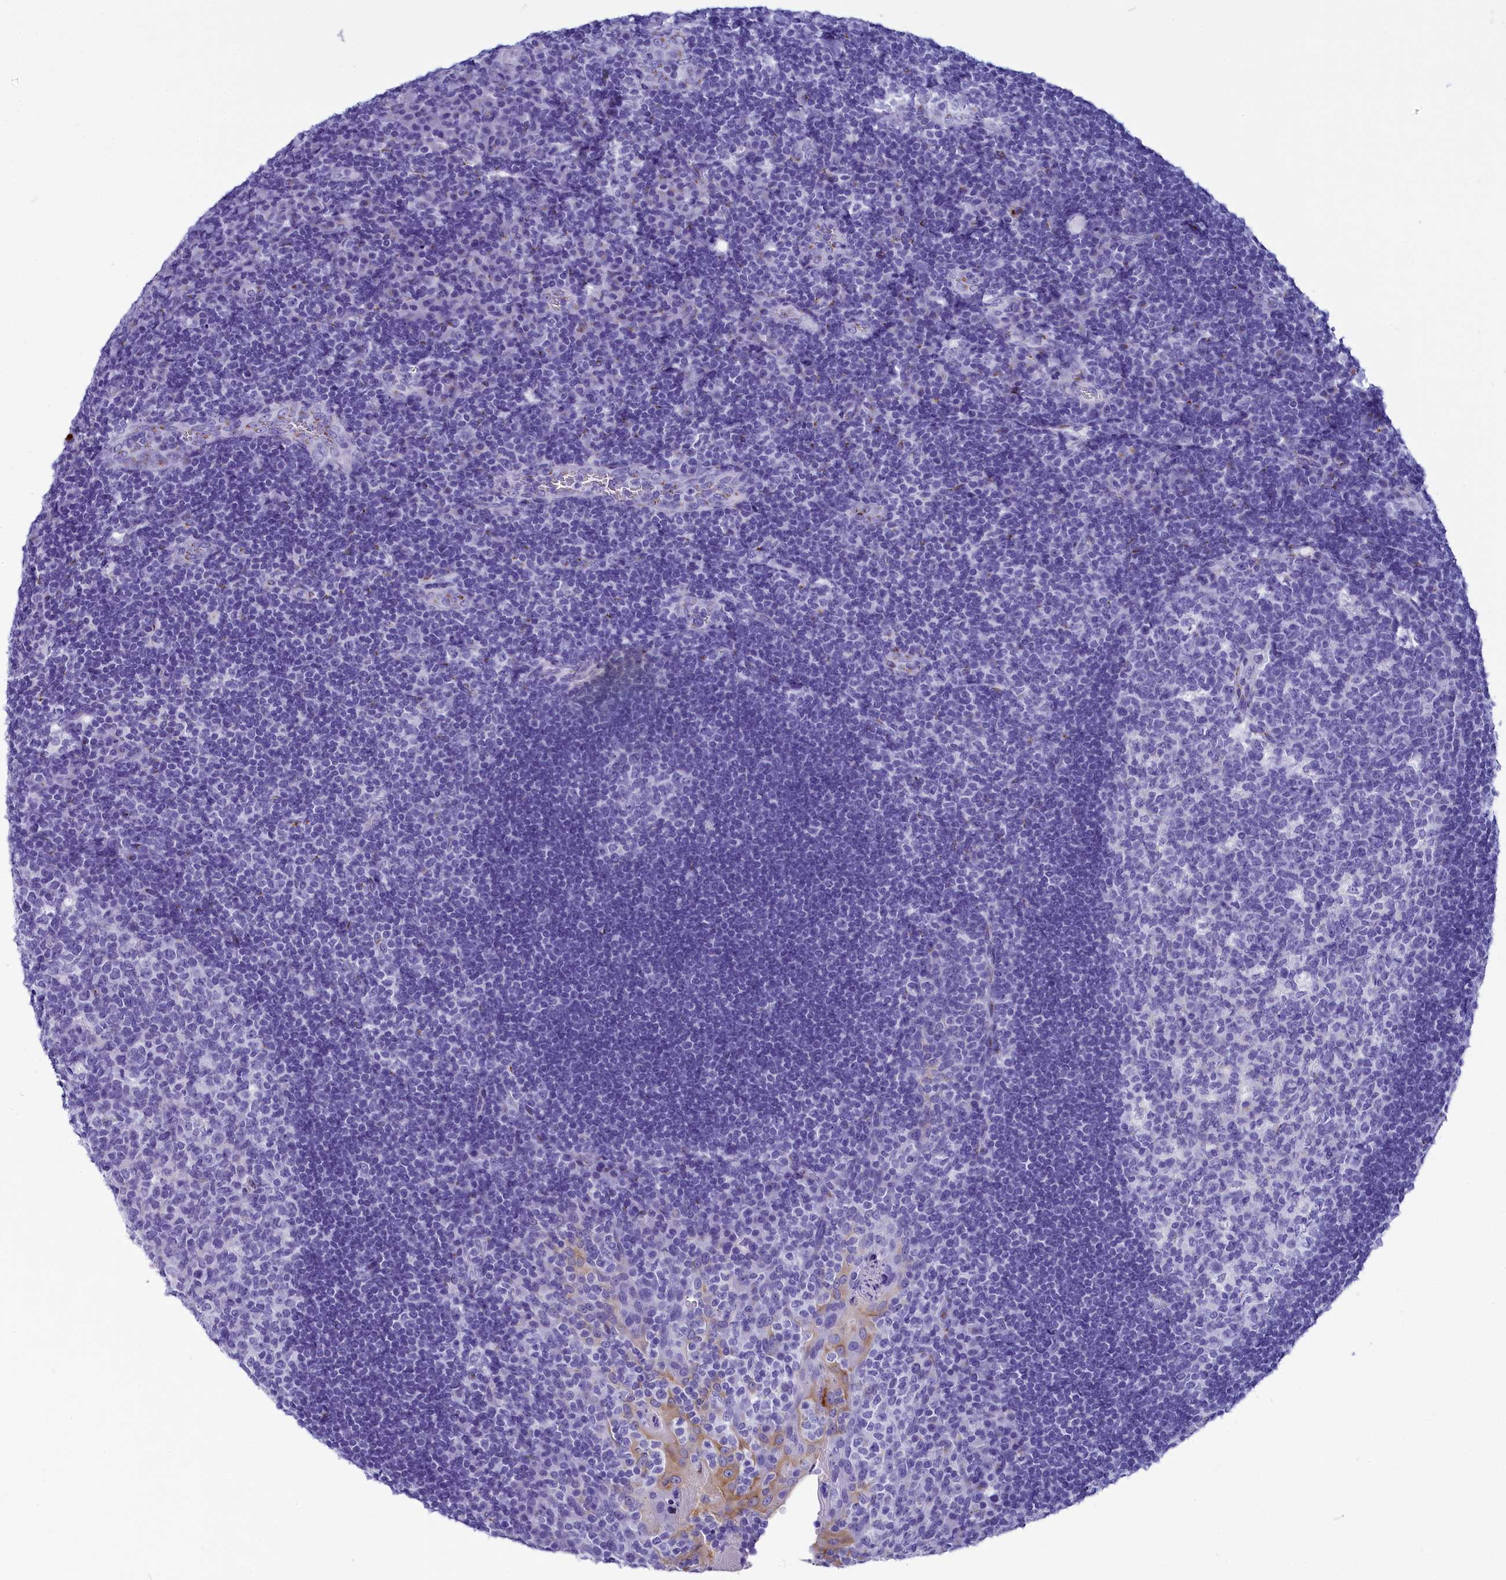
{"staining": {"intensity": "negative", "quantity": "none", "location": "none"}, "tissue": "tonsil", "cell_type": "Germinal center cells", "image_type": "normal", "snomed": [{"axis": "morphology", "description": "Normal tissue, NOS"}, {"axis": "topography", "description": "Tonsil"}], "caption": "High magnification brightfield microscopy of normal tonsil stained with DAB (3,3'-diaminobenzidine) (brown) and counterstained with hematoxylin (blue): germinal center cells show no significant positivity. (Stains: DAB (3,3'-diaminobenzidine) immunohistochemistry (IHC) with hematoxylin counter stain, Microscopy: brightfield microscopy at high magnification).", "gene": "AP3B2", "patient": {"sex": "male", "age": 17}}